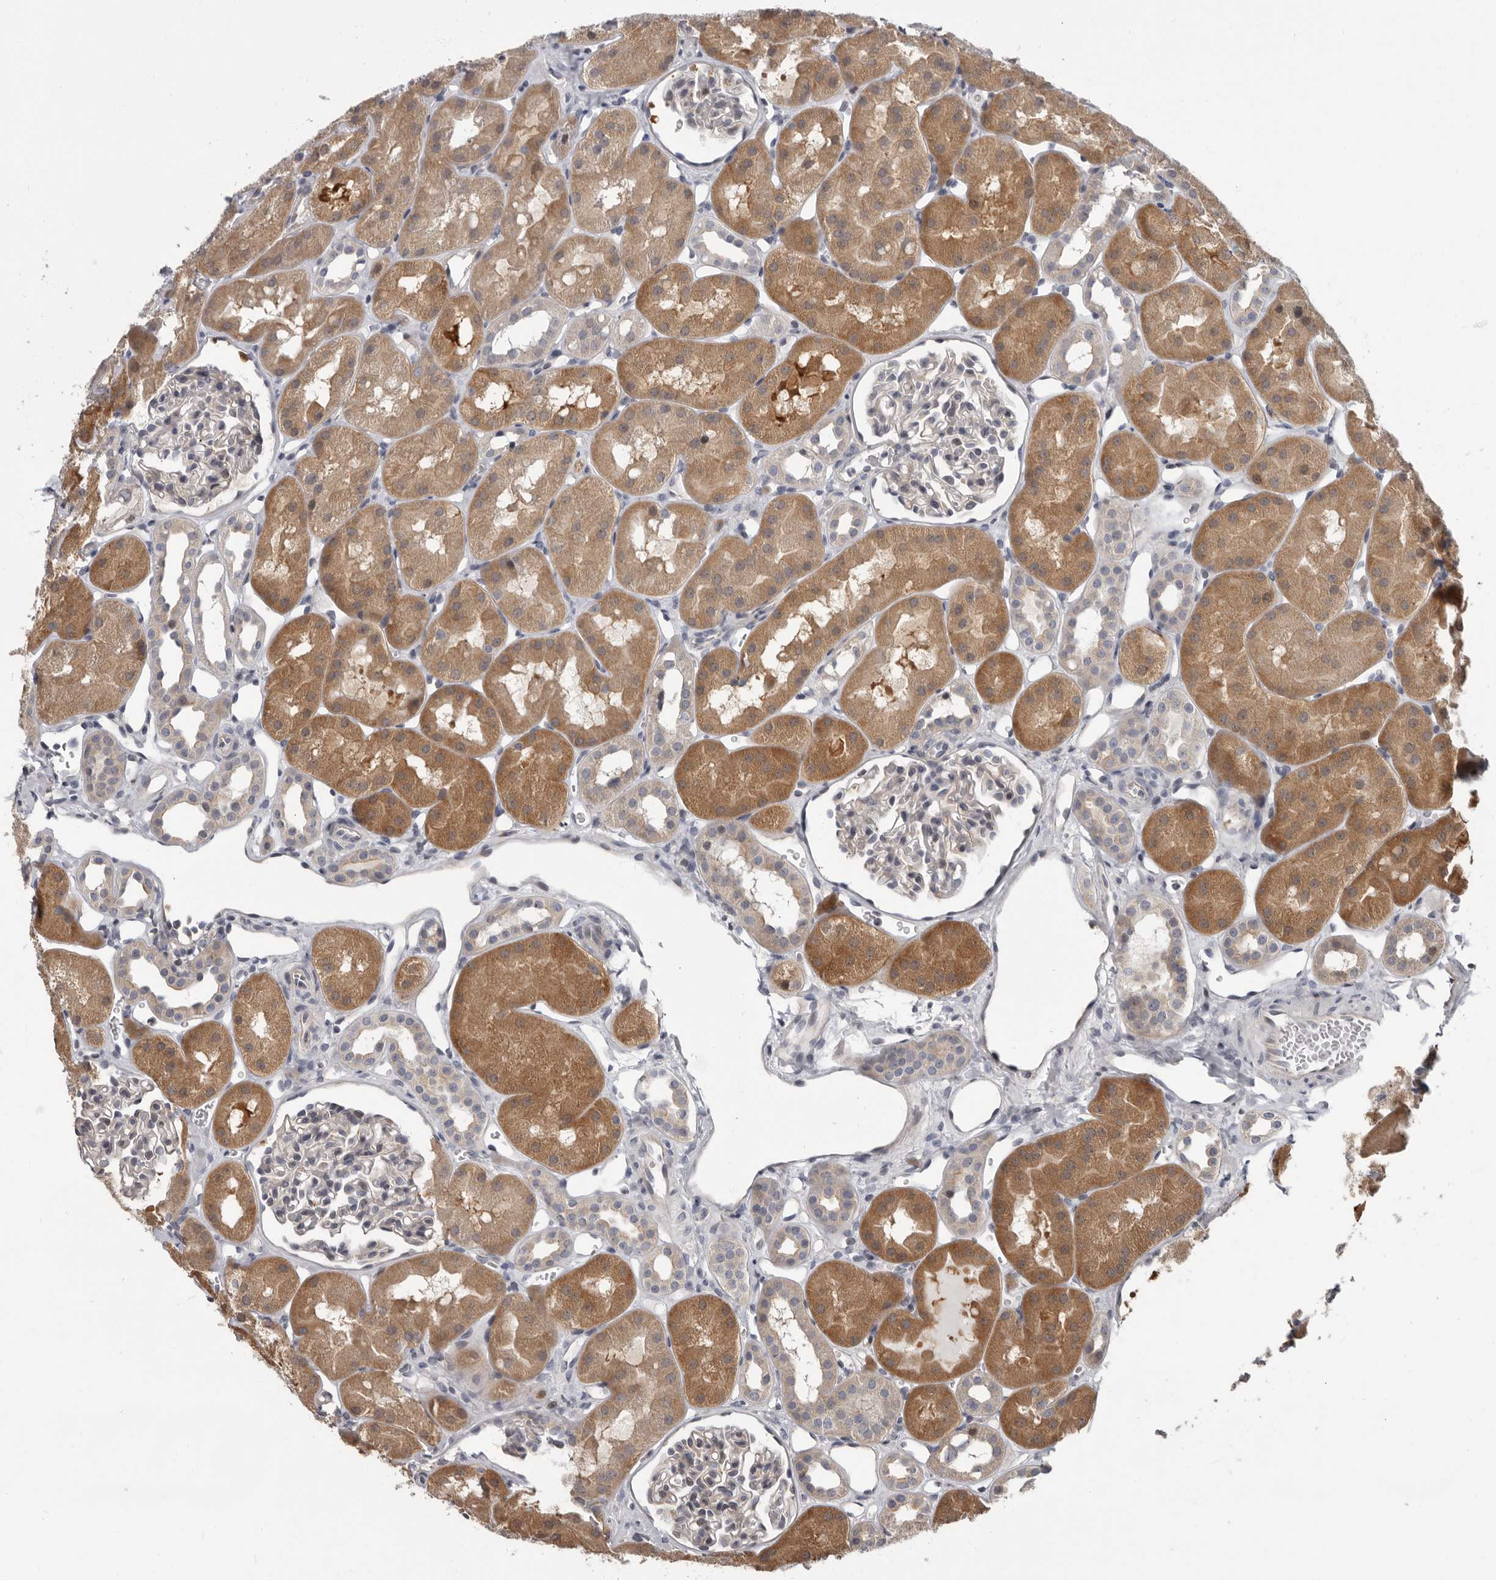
{"staining": {"intensity": "negative", "quantity": "none", "location": "none"}, "tissue": "kidney", "cell_type": "Cells in glomeruli", "image_type": "normal", "snomed": [{"axis": "morphology", "description": "Normal tissue, NOS"}, {"axis": "topography", "description": "Kidney"}], "caption": "A photomicrograph of human kidney is negative for staining in cells in glomeruli. (DAB IHC, high magnification).", "gene": "FGFR4", "patient": {"sex": "male", "age": 16}}